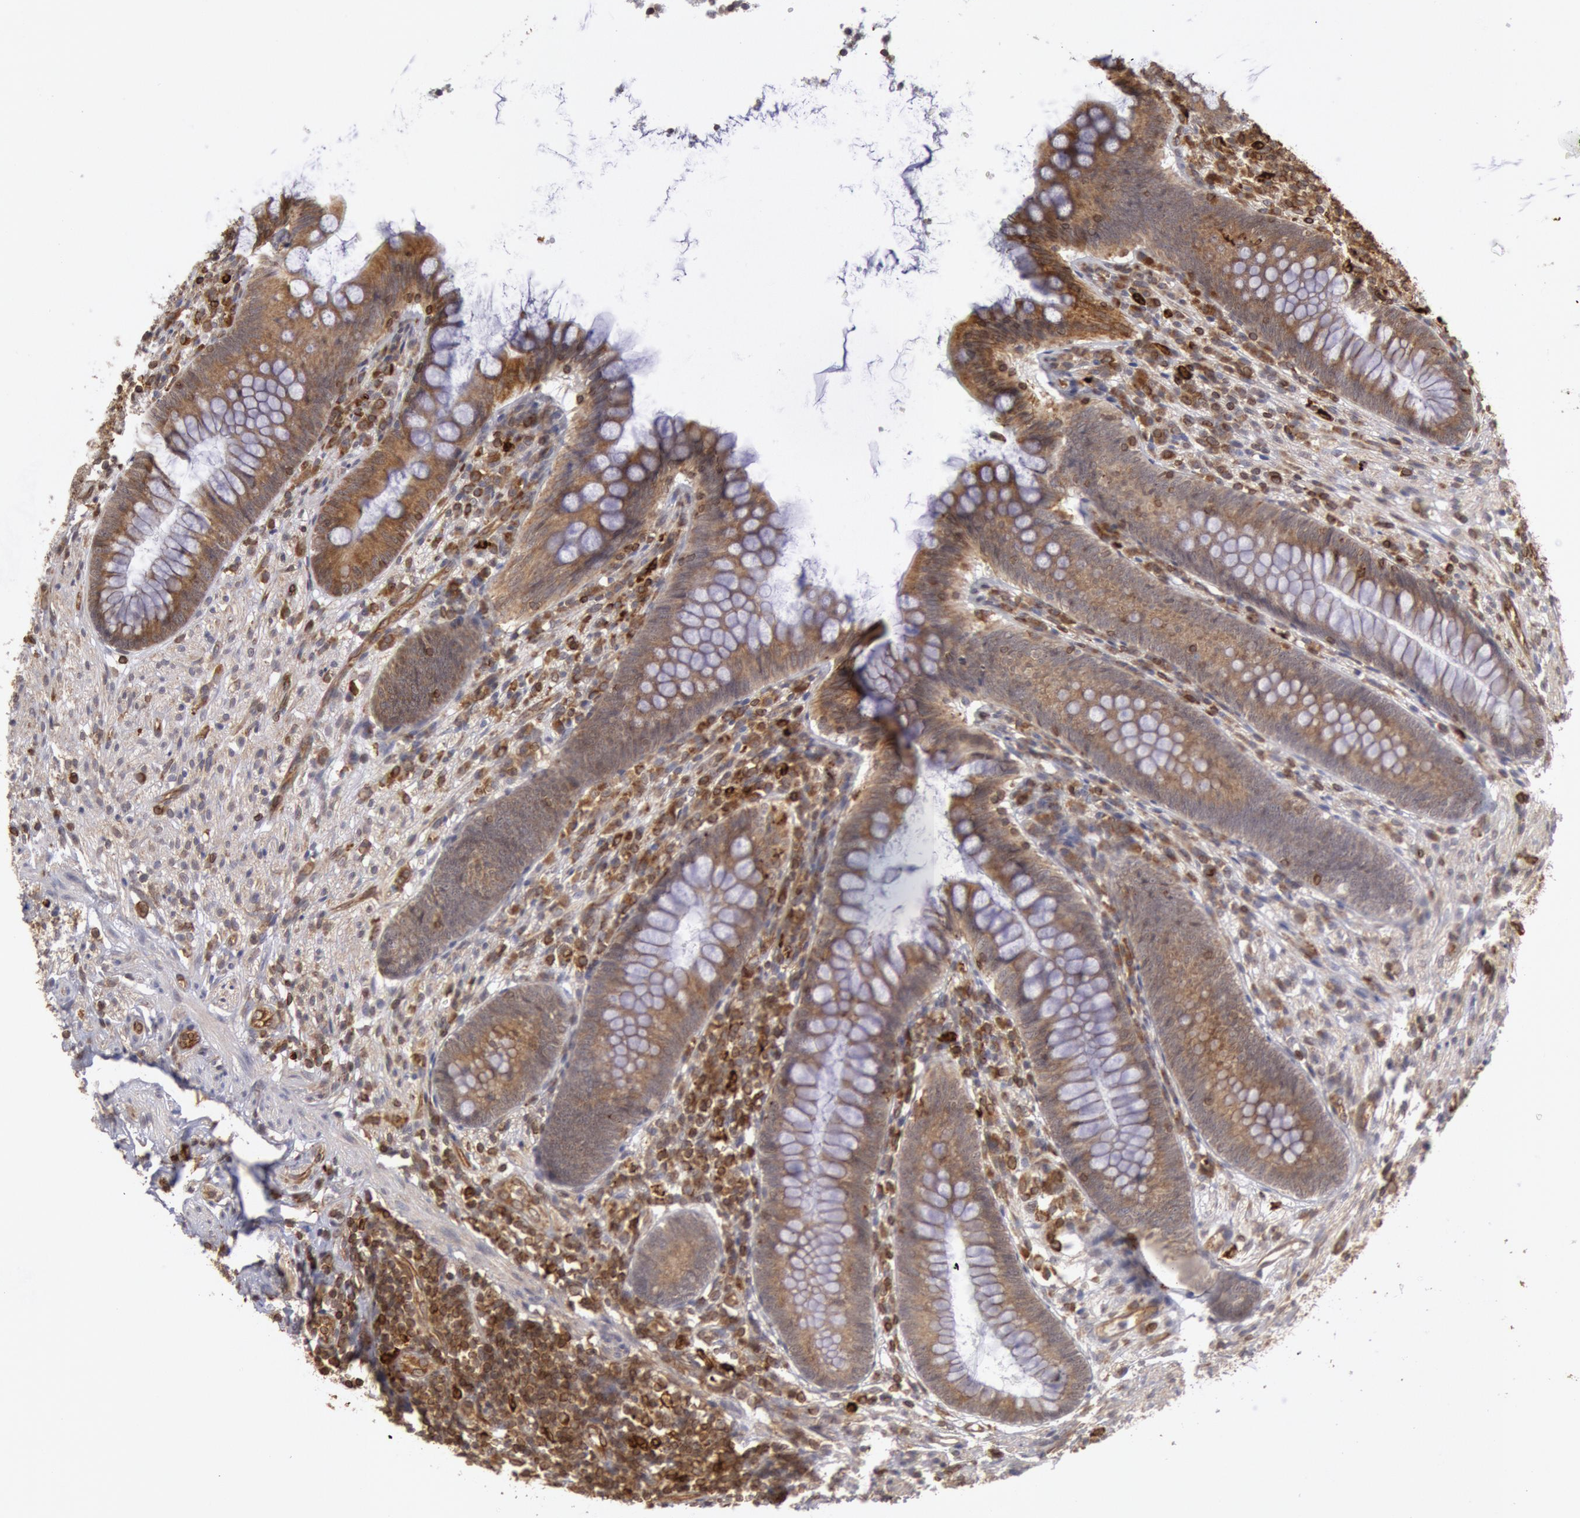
{"staining": {"intensity": "moderate", "quantity": "25%-75%", "location": "cytoplasmic/membranous"}, "tissue": "appendix", "cell_type": "Glandular cells", "image_type": "normal", "snomed": [{"axis": "morphology", "description": "Normal tissue, NOS"}, {"axis": "topography", "description": "Appendix"}], "caption": "Moderate cytoplasmic/membranous positivity is identified in about 25%-75% of glandular cells in normal appendix.", "gene": "ENSG00000250264", "patient": {"sex": "female", "age": 66}}